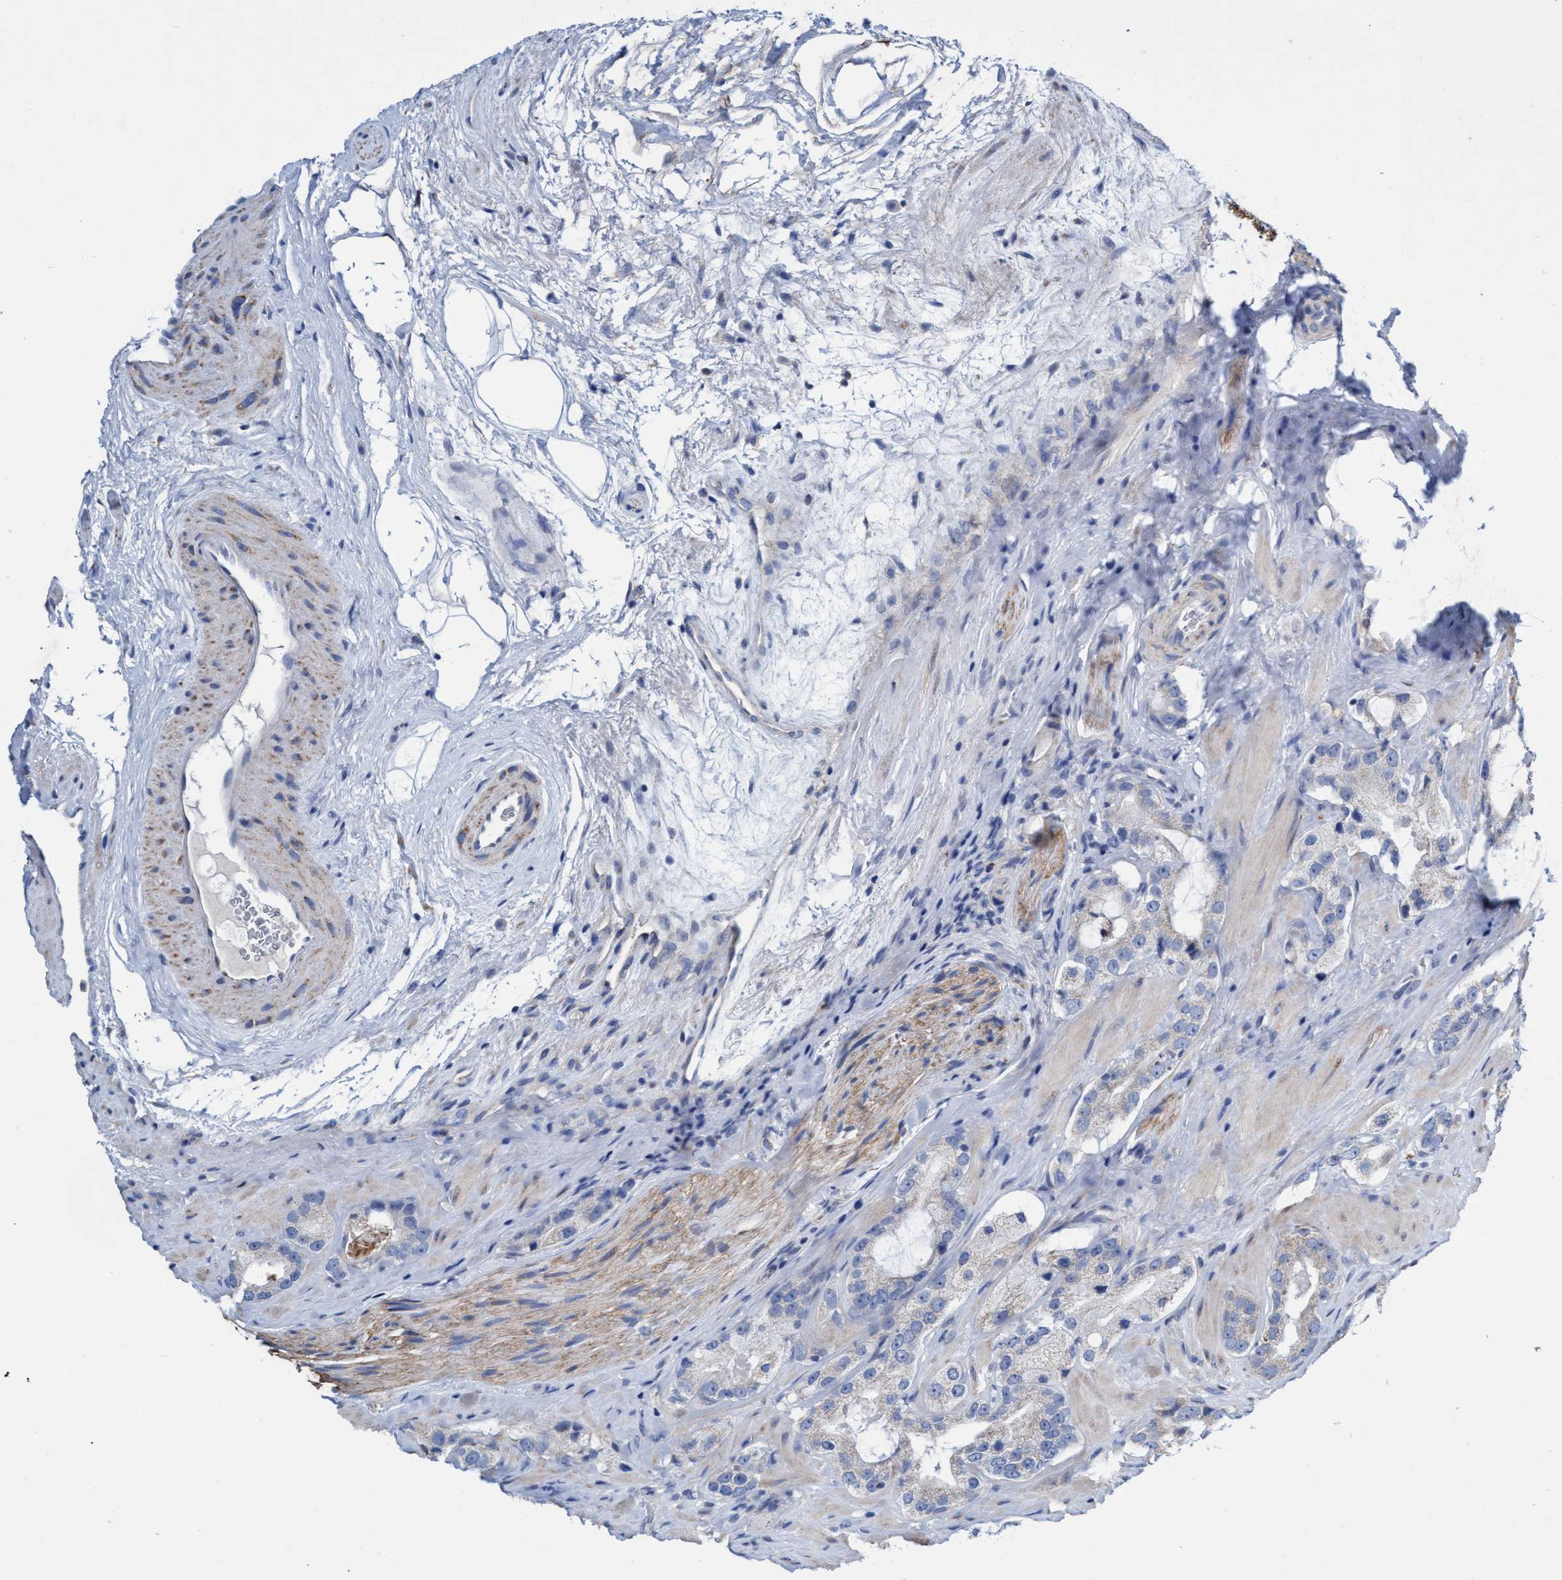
{"staining": {"intensity": "negative", "quantity": "none", "location": "none"}, "tissue": "prostate cancer", "cell_type": "Tumor cells", "image_type": "cancer", "snomed": [{"axis": "morphology", "description": "Adenocarcinoma, High grade"}, {"axis": "topography", "description": "Prostate"}], "caption": "Prostate cancer stained for a protein using immunohistochemistry reveals no positivity tumor cells.", "gene": "ZNF750", "patient": {"sex": "male", "age": 63}}